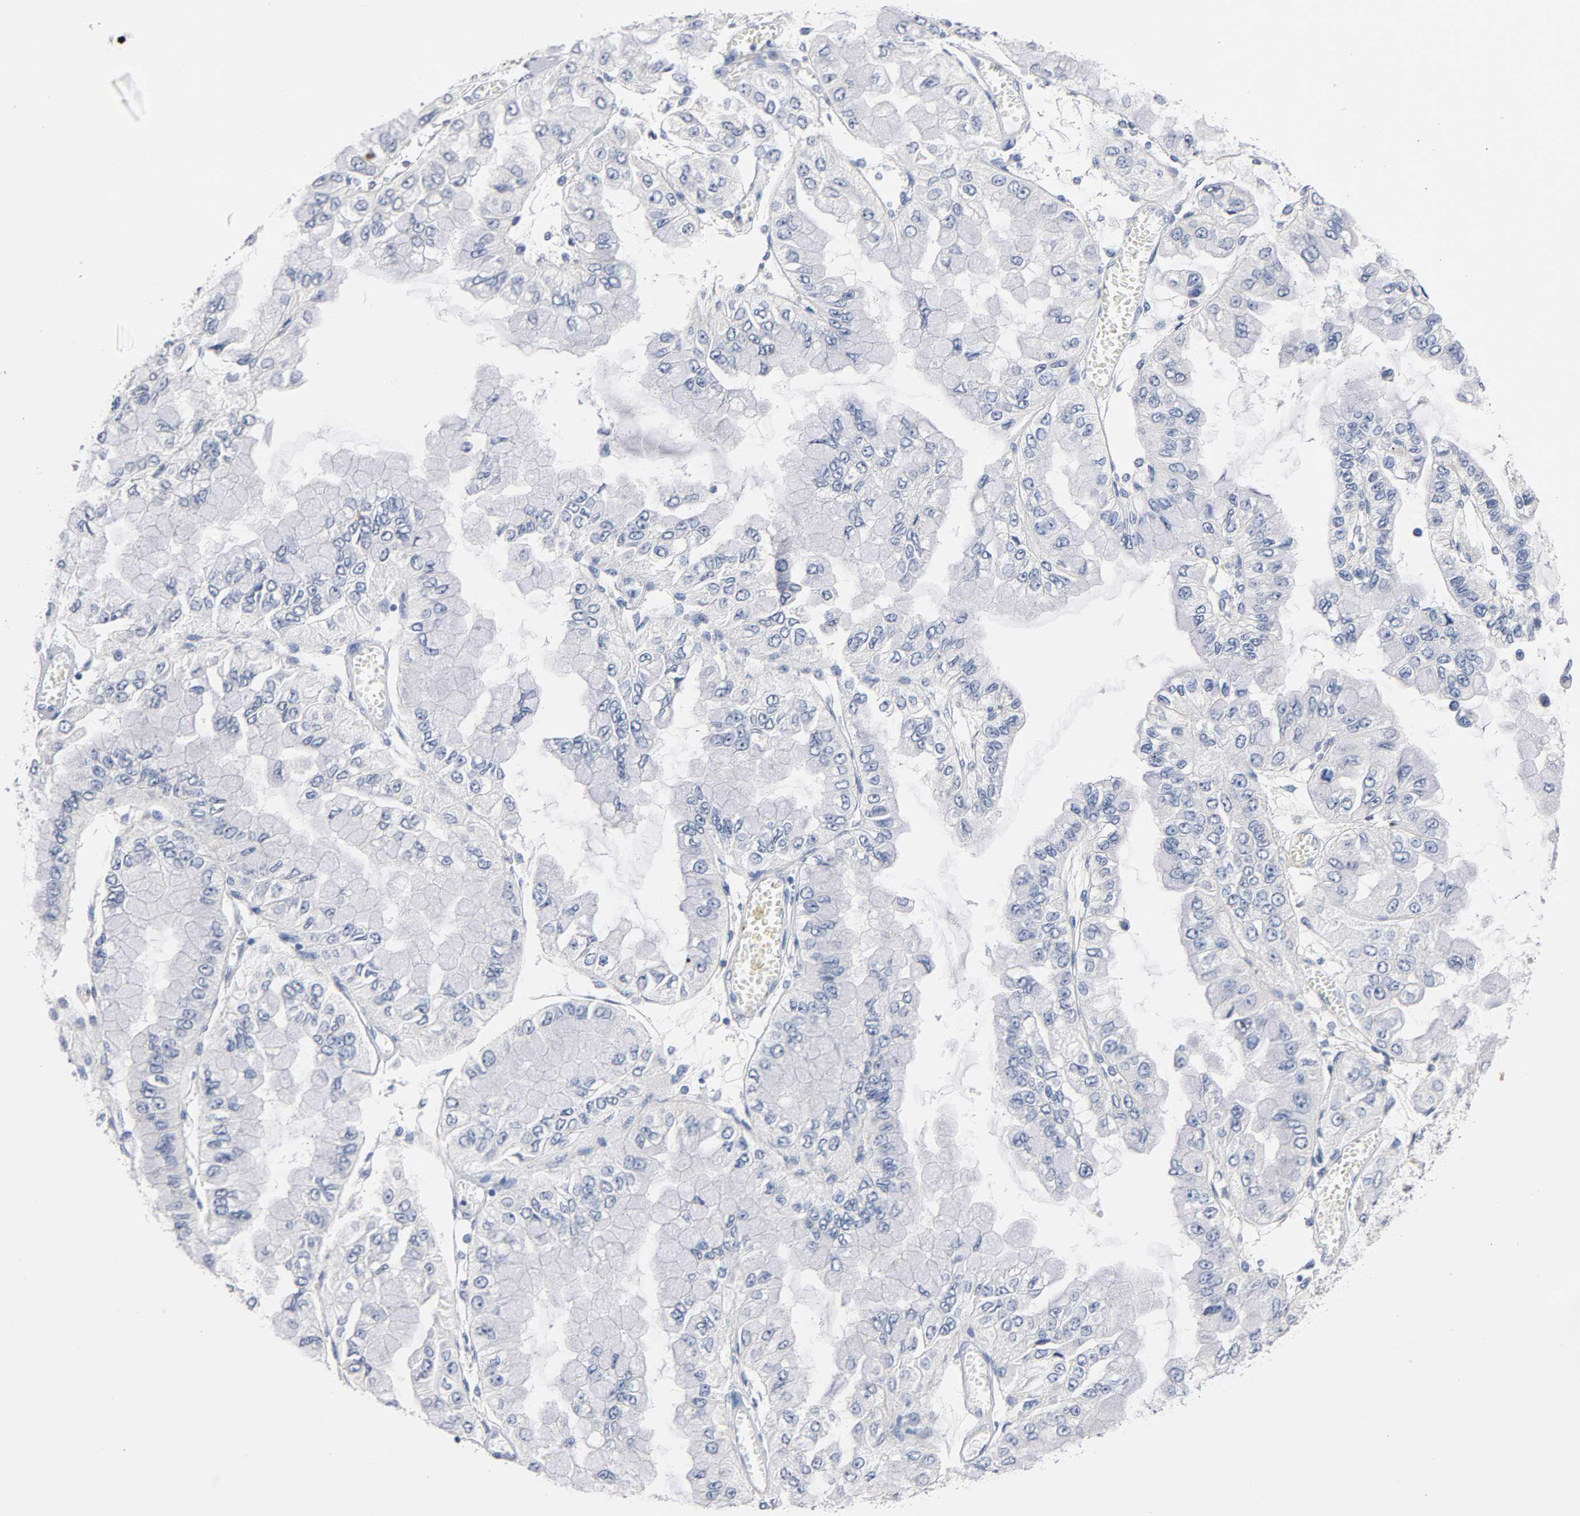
{"staining": {"intensity": "negative", "quantity": "none", "location": "none"}, "tissue": "liver cancer", "cell_type": "Tumor cells", "image_type": "cancer", "snomed": [{"axis": "morphology", "description": "Cholangiocarcinoma"}, {"axis": "topography", "description": "Liver"}], "caption": "Human liver cholangiocarcinoma stained for a protein using IHC exhibits no staining in tumor cells.", "gene": "ZCCHC13", "patient": {"sex": "female", "age": 79}}